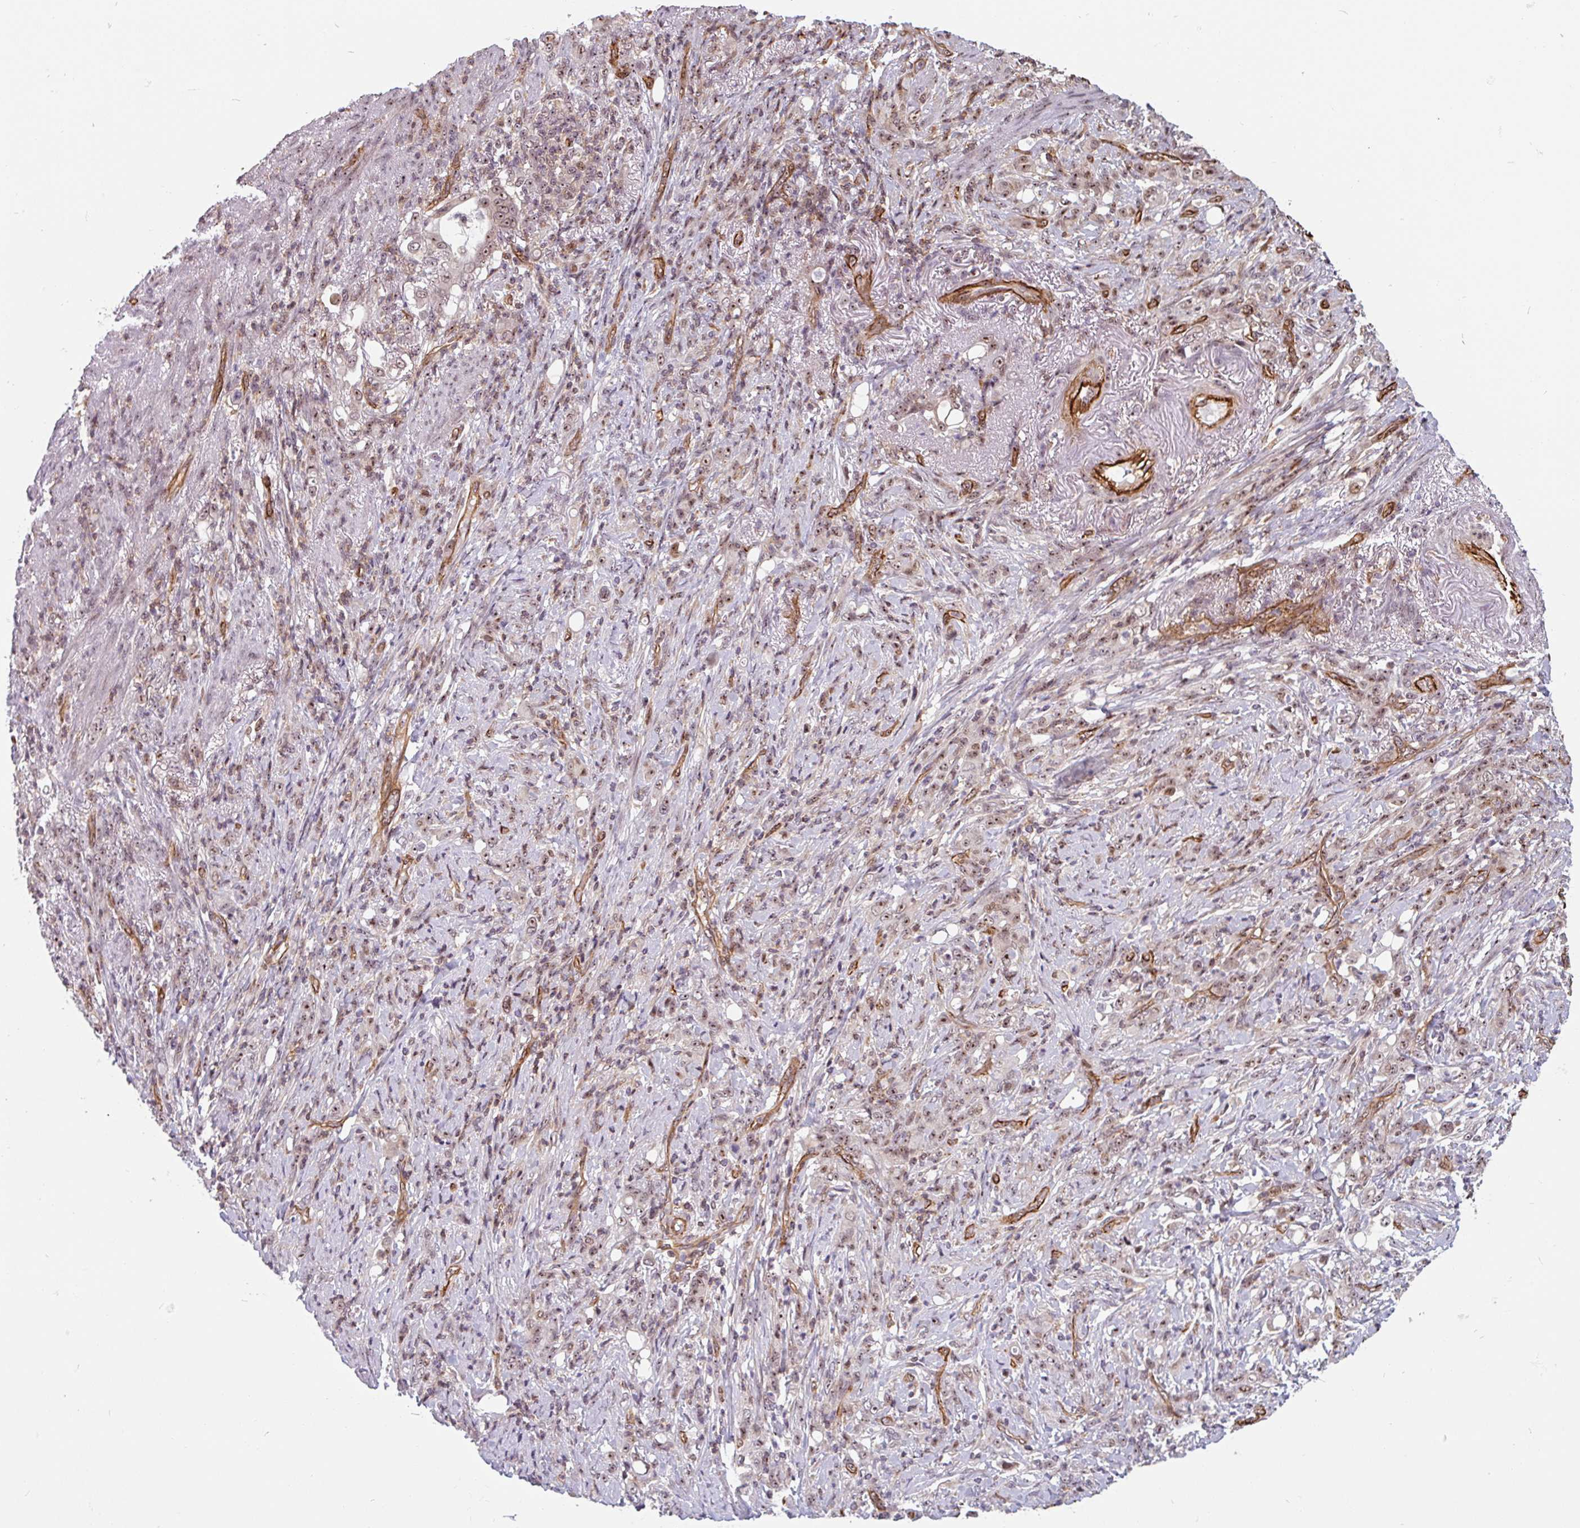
{"staining": {"intensity": "moderate", "quantity": ">75%", "location": "nuclear"}, "tissue": "stomach cancer", "cell_type": "Tumor cells", "image_type": "cancer", "snomed": [{"axis": "morphology", "description": "Normal tissue, NOS"}, {"axis": "morphology", "description": "Adenocarcinoma, NOS"}, {"axis": "topography", "description": "Stomach"}], "caption": "Adenocarcinoma (stomach) stained with DAB (3,3'-diaminobenzidine) immunohistochemistry reveals medium levels of moderate nuclear expression in about >75% of tumor cells.", "gene": "ZNF689", "patient": {"sex": "female", "age": 79}}